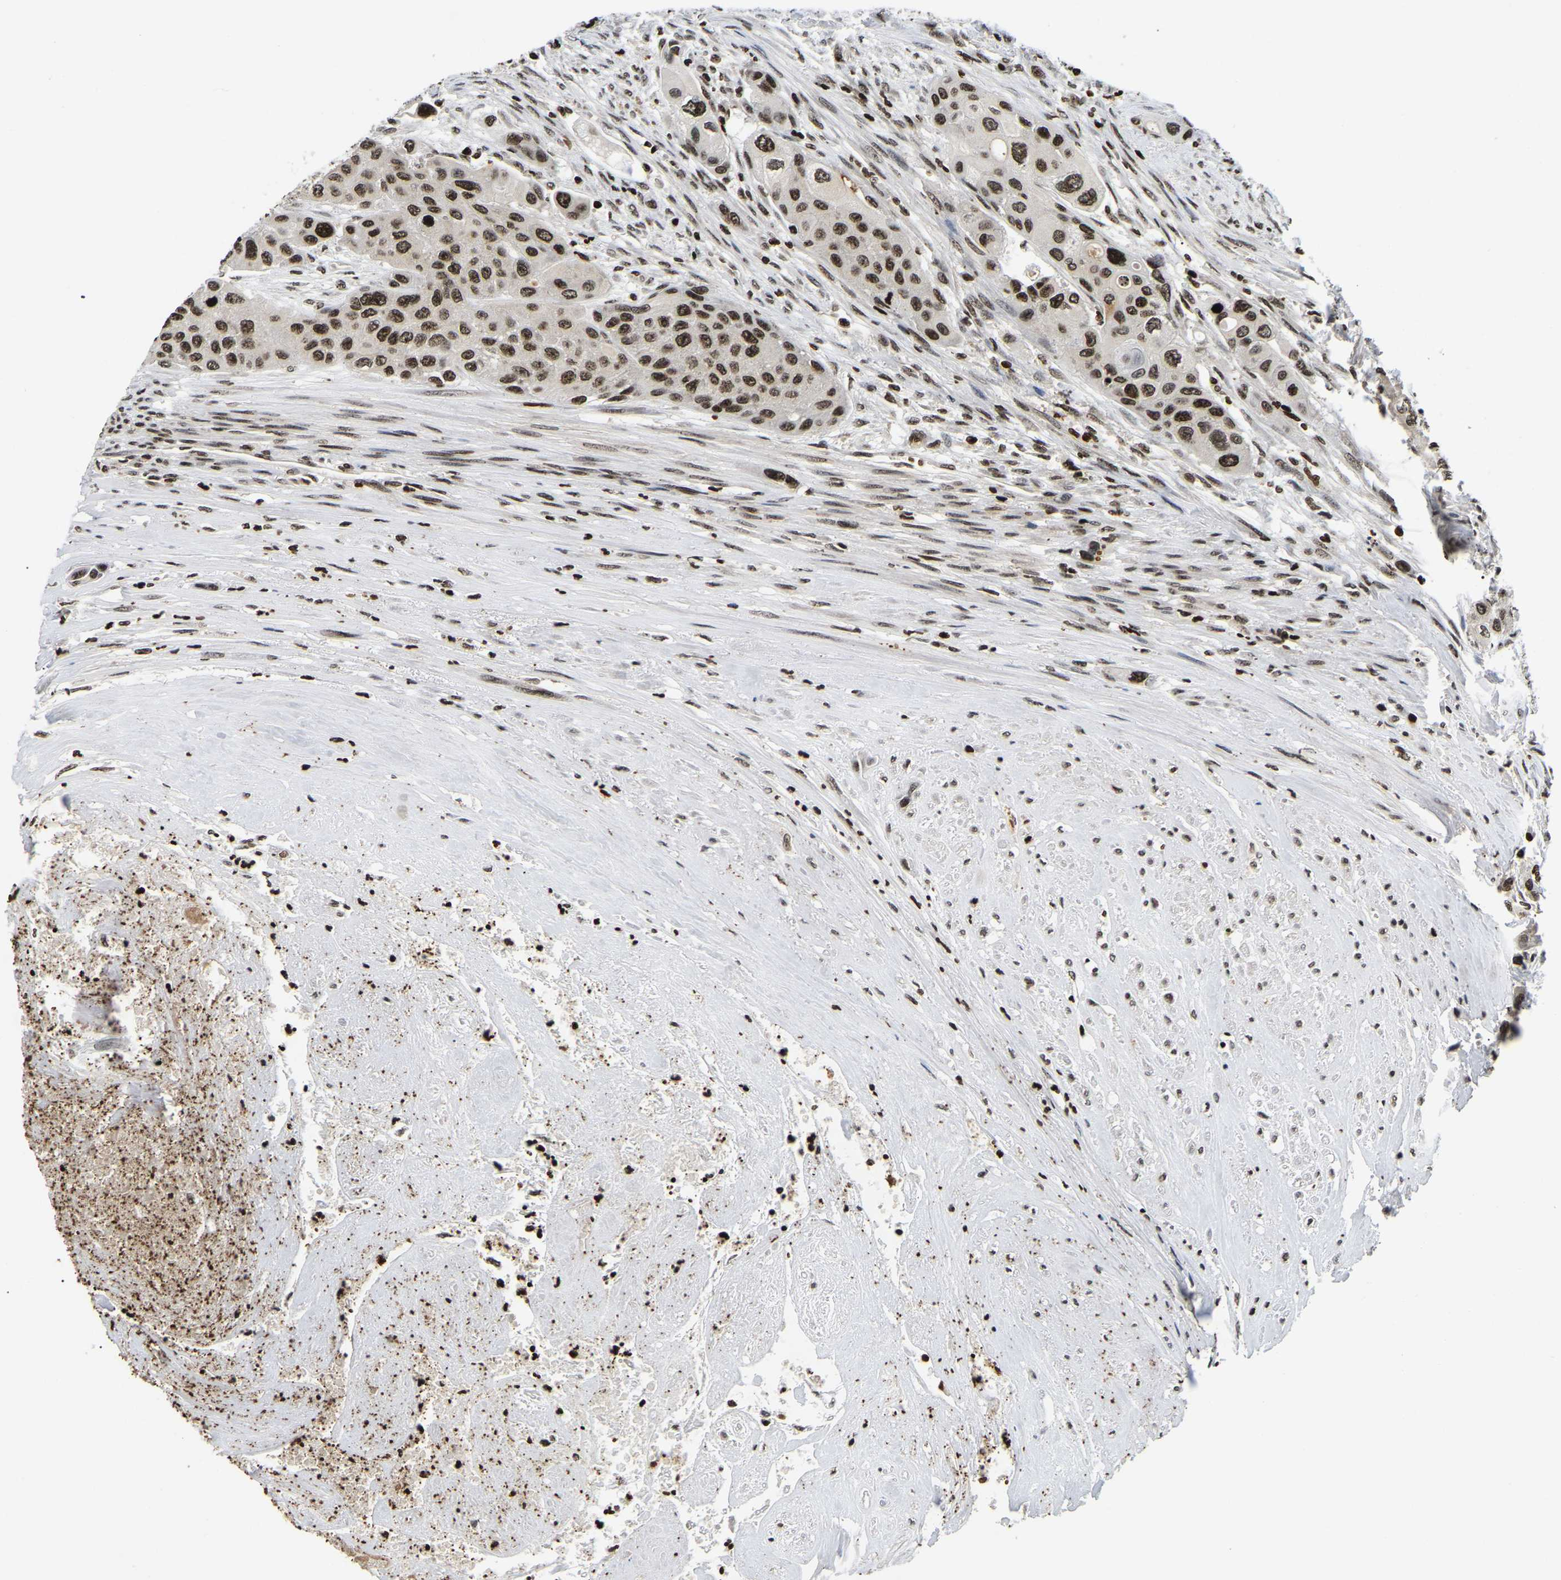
{"staining": {"intensity": "strong", "quantity": ">75%", "location": "nuclear"}, "tissue": "urothelial cancer", "cell_type": "Tumor cells", "image_type": "cancer", "snomed": [{"axis": "morphology", "description": "Urothelial carcinoma, High grade"}, {"axis": "topography", "description": "Urinary bladder"}], "caption": "Immunohistochemical staining of human high-grade urothelial carcinoma demonstrates high levels of strong nuclear positivity in about >75% of tumor cells. (IHC, brightfield microscopy, high magnification).", "gene": "LRRC61", "patient": {"sex": "female", "age": 56}}